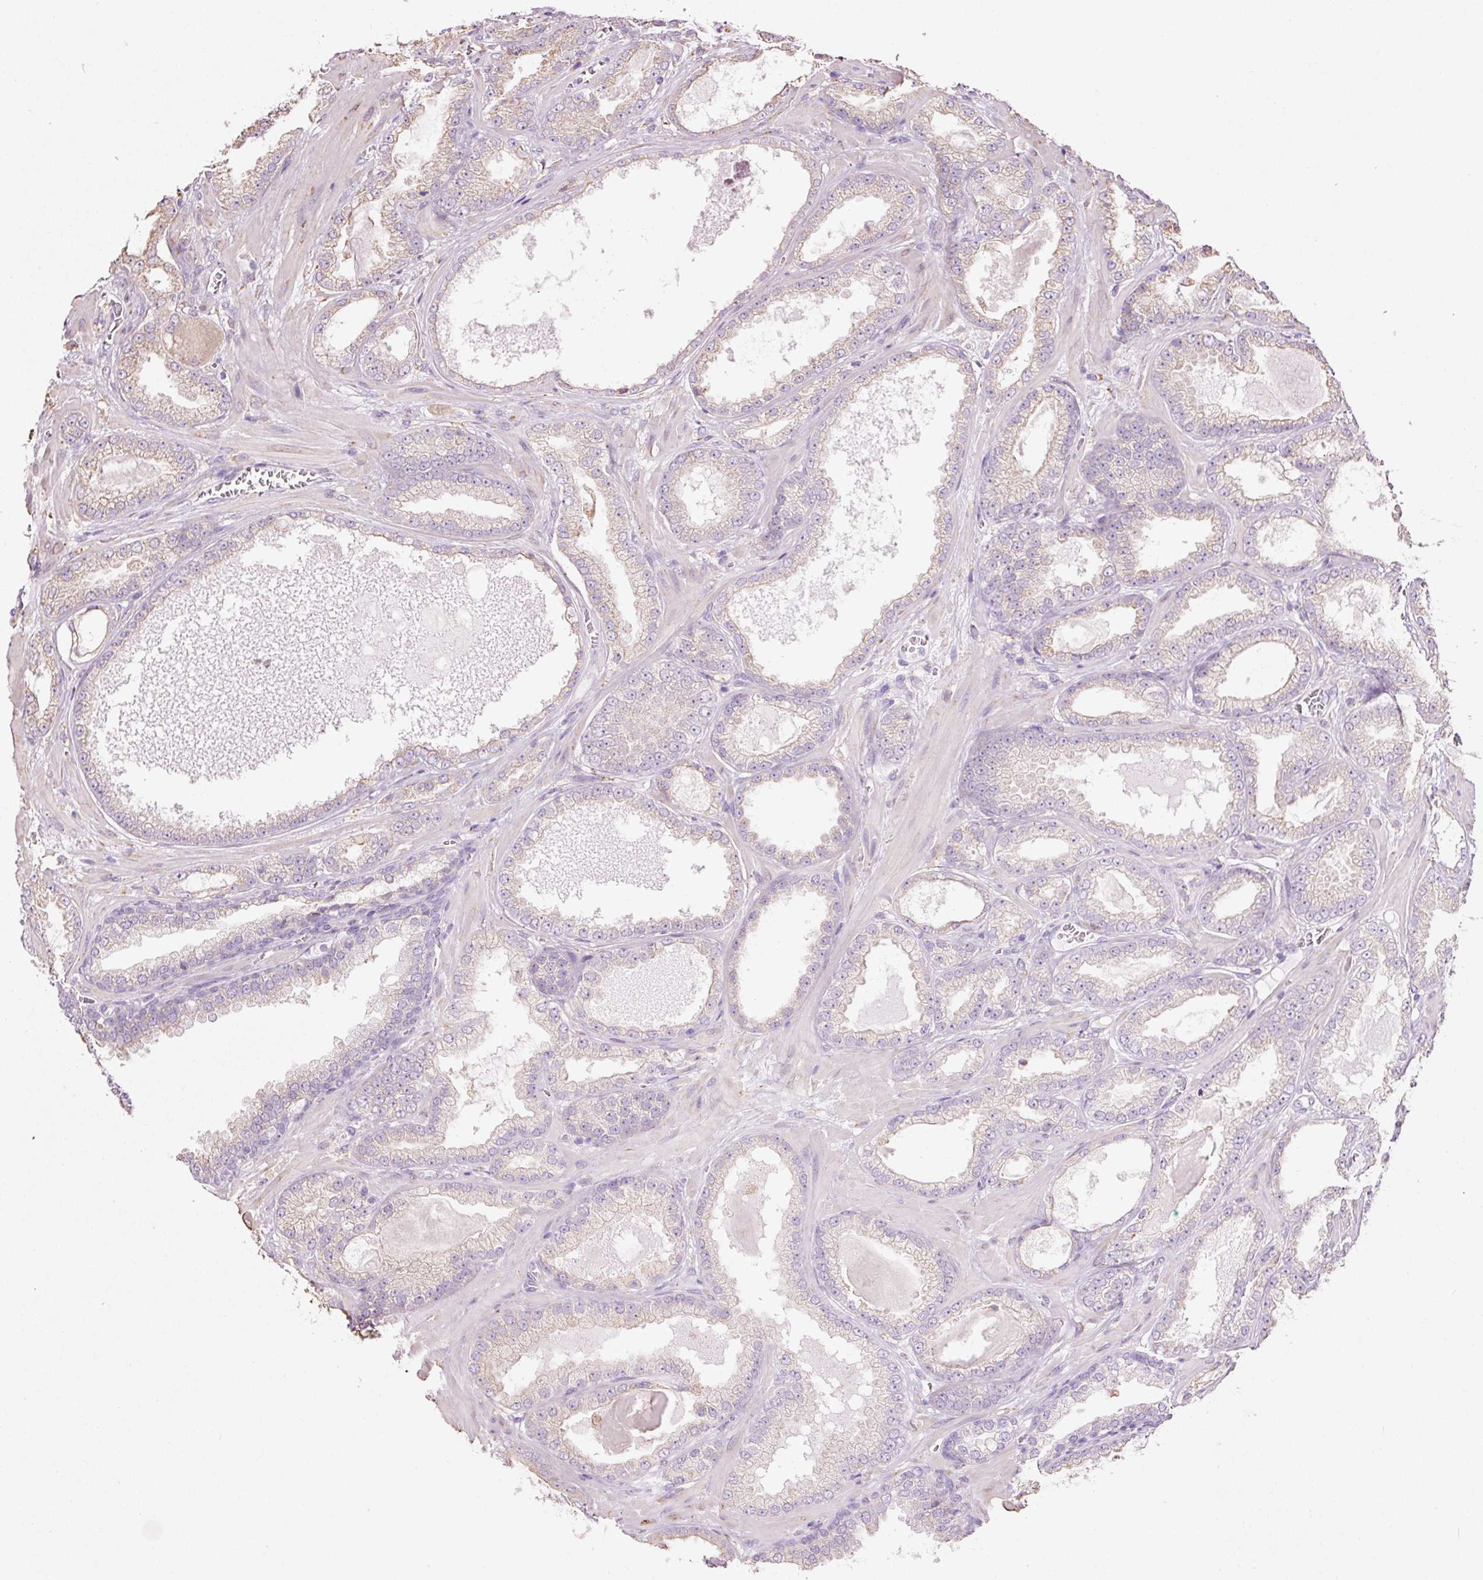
{"staining": {"intensity": "weak", "quantity": "<25%", "location": "cytoplasmic/membranous"}, "tissue": "prostate cancer", "cell_type": "Tumor cells", "image_type": "cancer", "snomed": [{"axis": "morphology", "description": "Adenocarcinoma, Low grade"}, {"axis": "topography", "description": "Prostate"}], "caption": "This is a photomicrograph of immunohistochemistry staining of prostate cancer (adenocarcinoma (low-grade)), which shows no staining in tumor cells.", "gene": "GCG", "patient": {"sex": "male", "age": 57}}